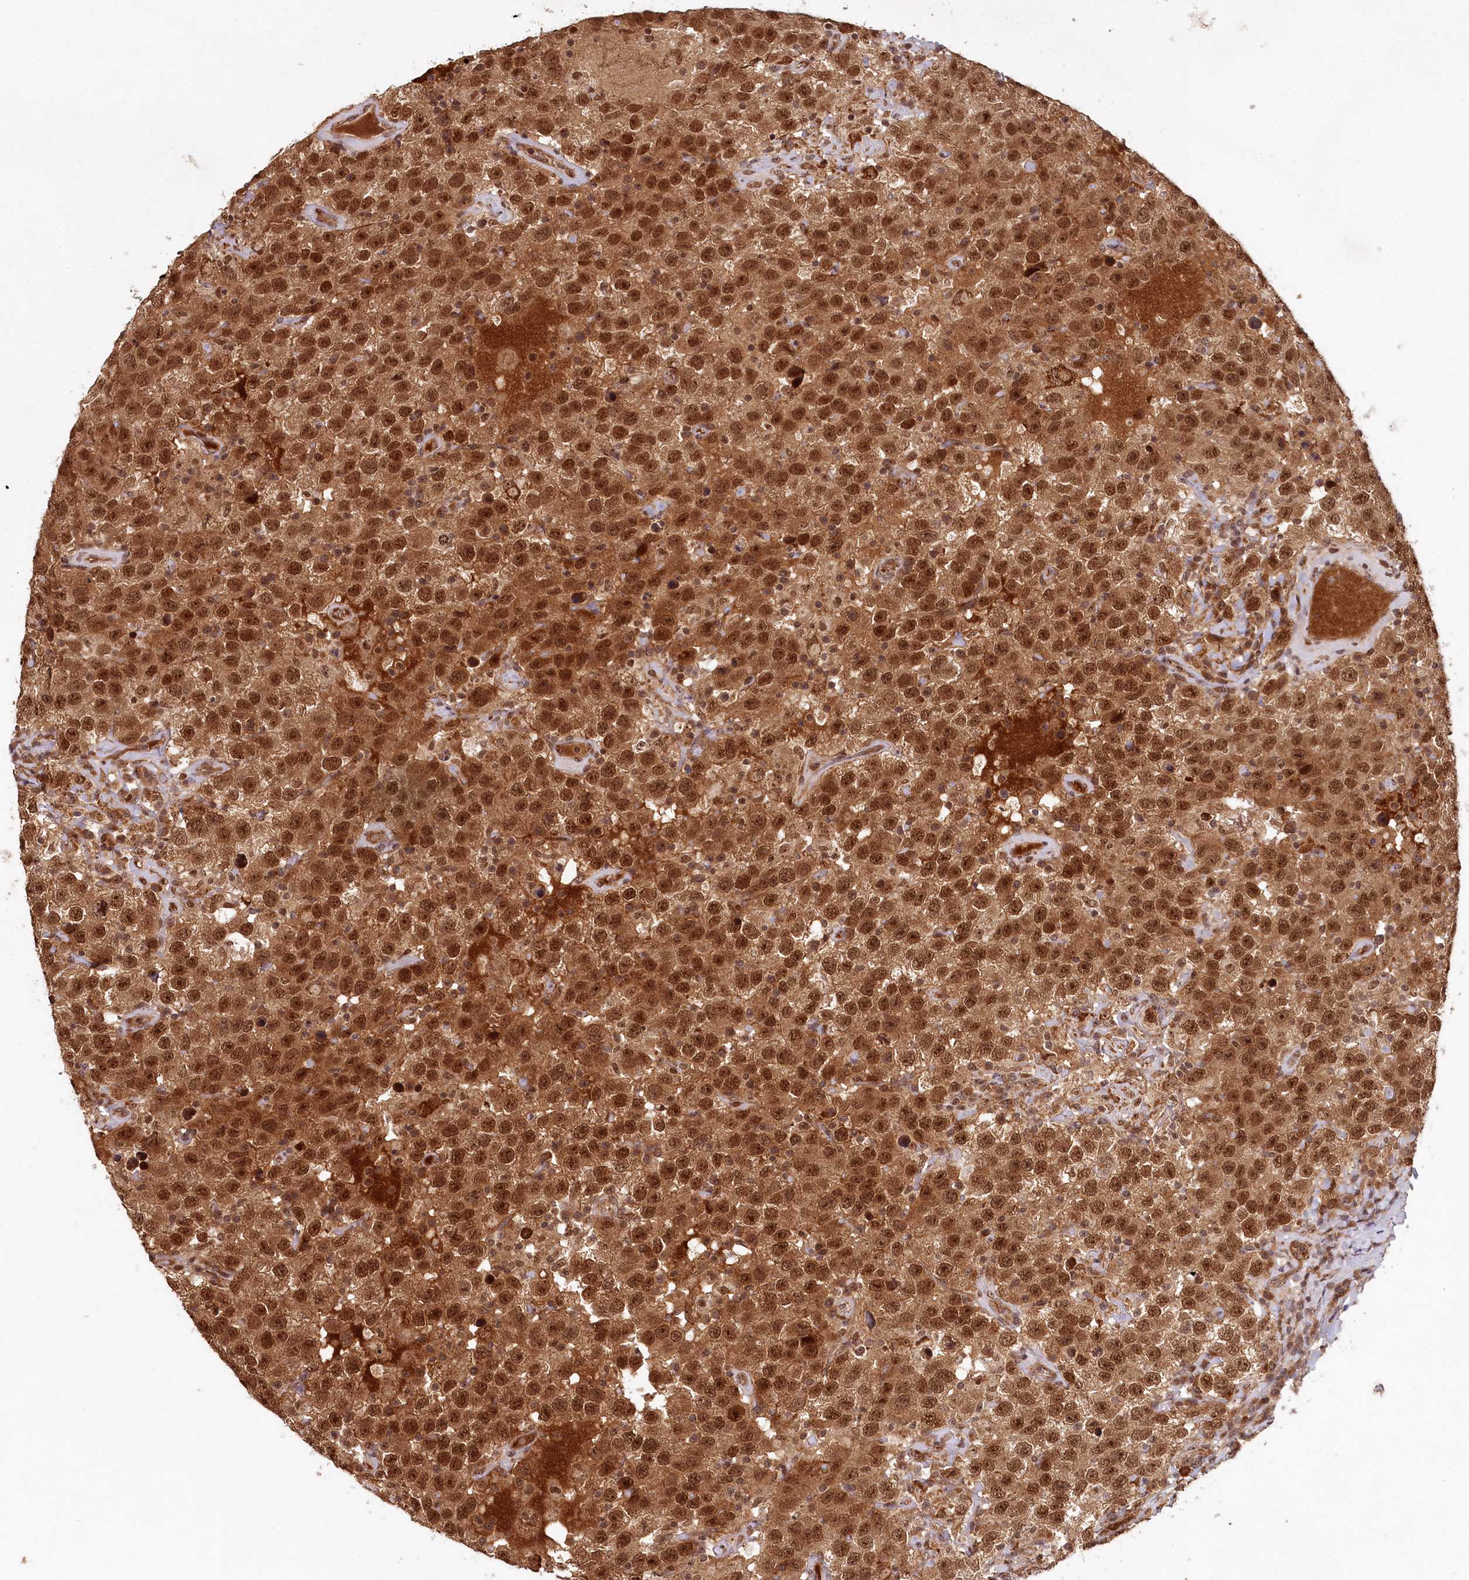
{"staining": {"intensity": "strong", "quantity": ">75%", "location": "cytoplasmic/membranous,nuclear"}, "tissue": "testis cancer", "cell_type": "Tumor cells", "image_type": "cancer", "snomed": [{"axis": "morphology", "description": "Seminoma, NOS"}, {"axis": "topography", "description": "Testis"}], "caption": "Seminoma (testis) was stained to show a protein in brown. There is high levels of strong cytoplasmic/membranous and nuclear positivity in about >75% of tumor cells.", "gene": "WAPL", "patient": {"sex": "male", "age": 41}}